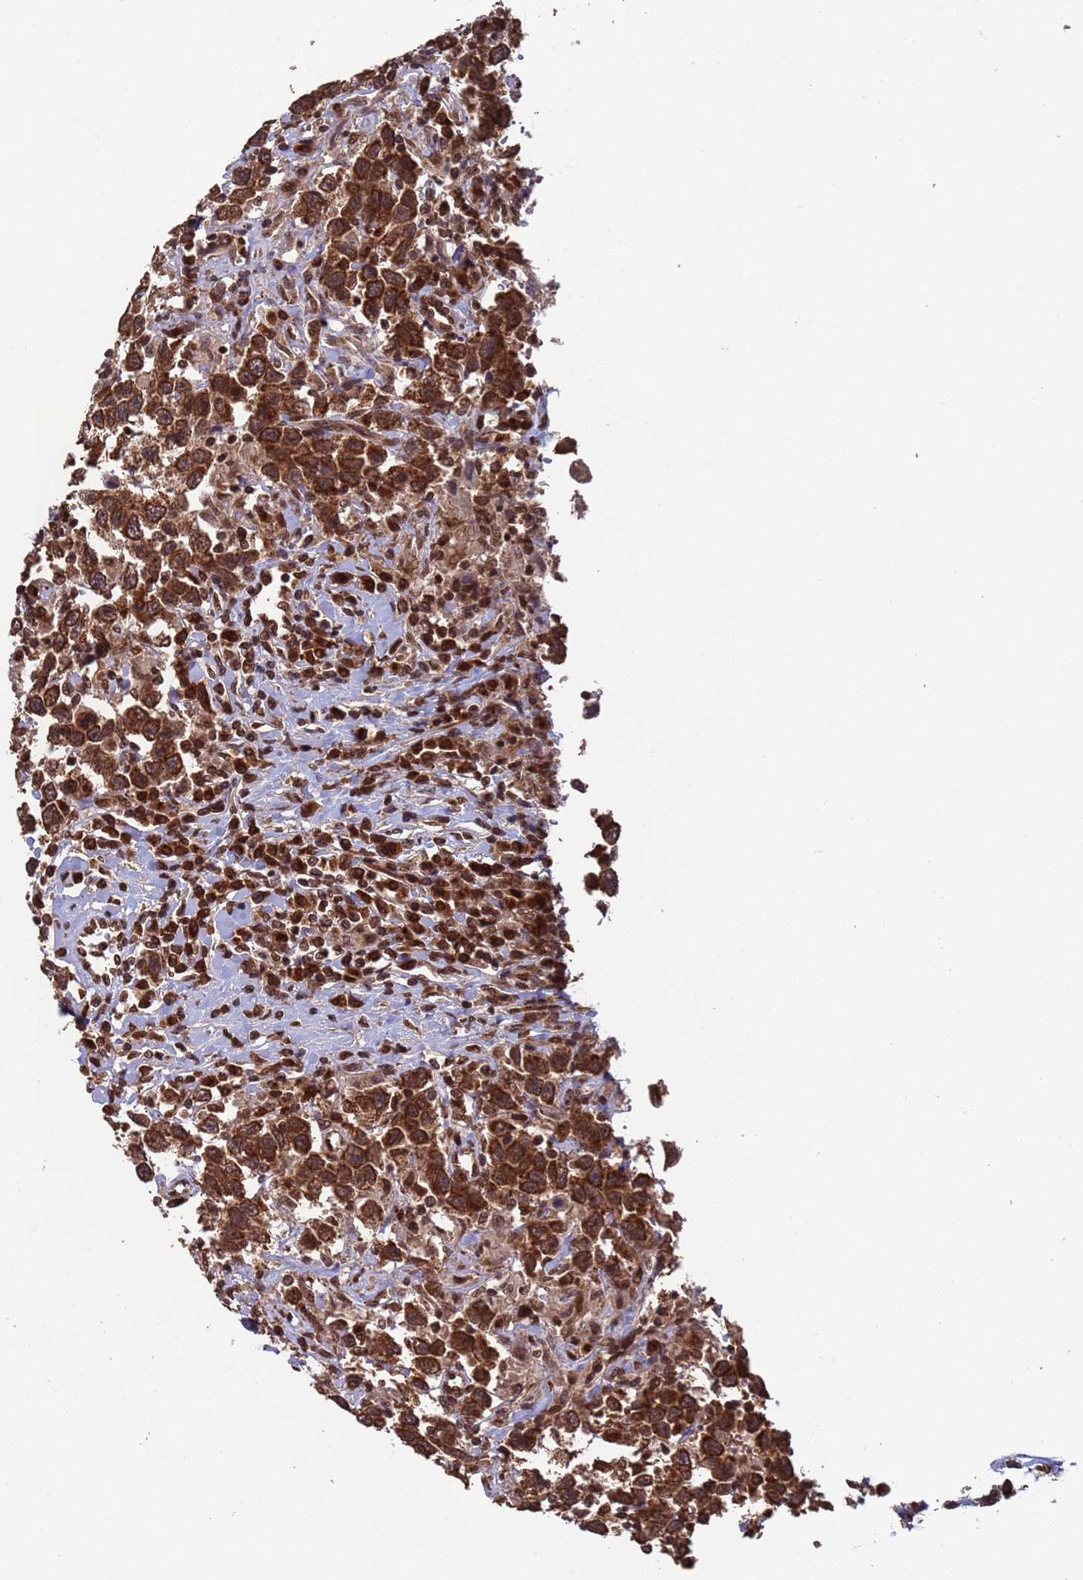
{"staining": {"intensity": "strong", "quantity": ">75%", "location": "cytoplasmic/membranous"}, "tissue": "testis cancer", "cell_type": "Tumor cells", "image_type": "cancer", "snomed": [{"axis": "morphology", "description": "Seminoma, NOS"}, {"axis": "topography", "description": "Testis"}], "caption": "DAB immunohistochemical staining of testis cancer (seminoma) shows strong cytoplasmic/membranous protein staining in approximately >75% of tumor cells. The staining was performed using DAB (3,3'-diaminobenzidine) to visualize the protein expression in brown, while the nuclei were stained in blue with hematoxylin (Magnification: 20x).", "gene": "FUBP3", "patient": {"sex": "male", "age": 41}}